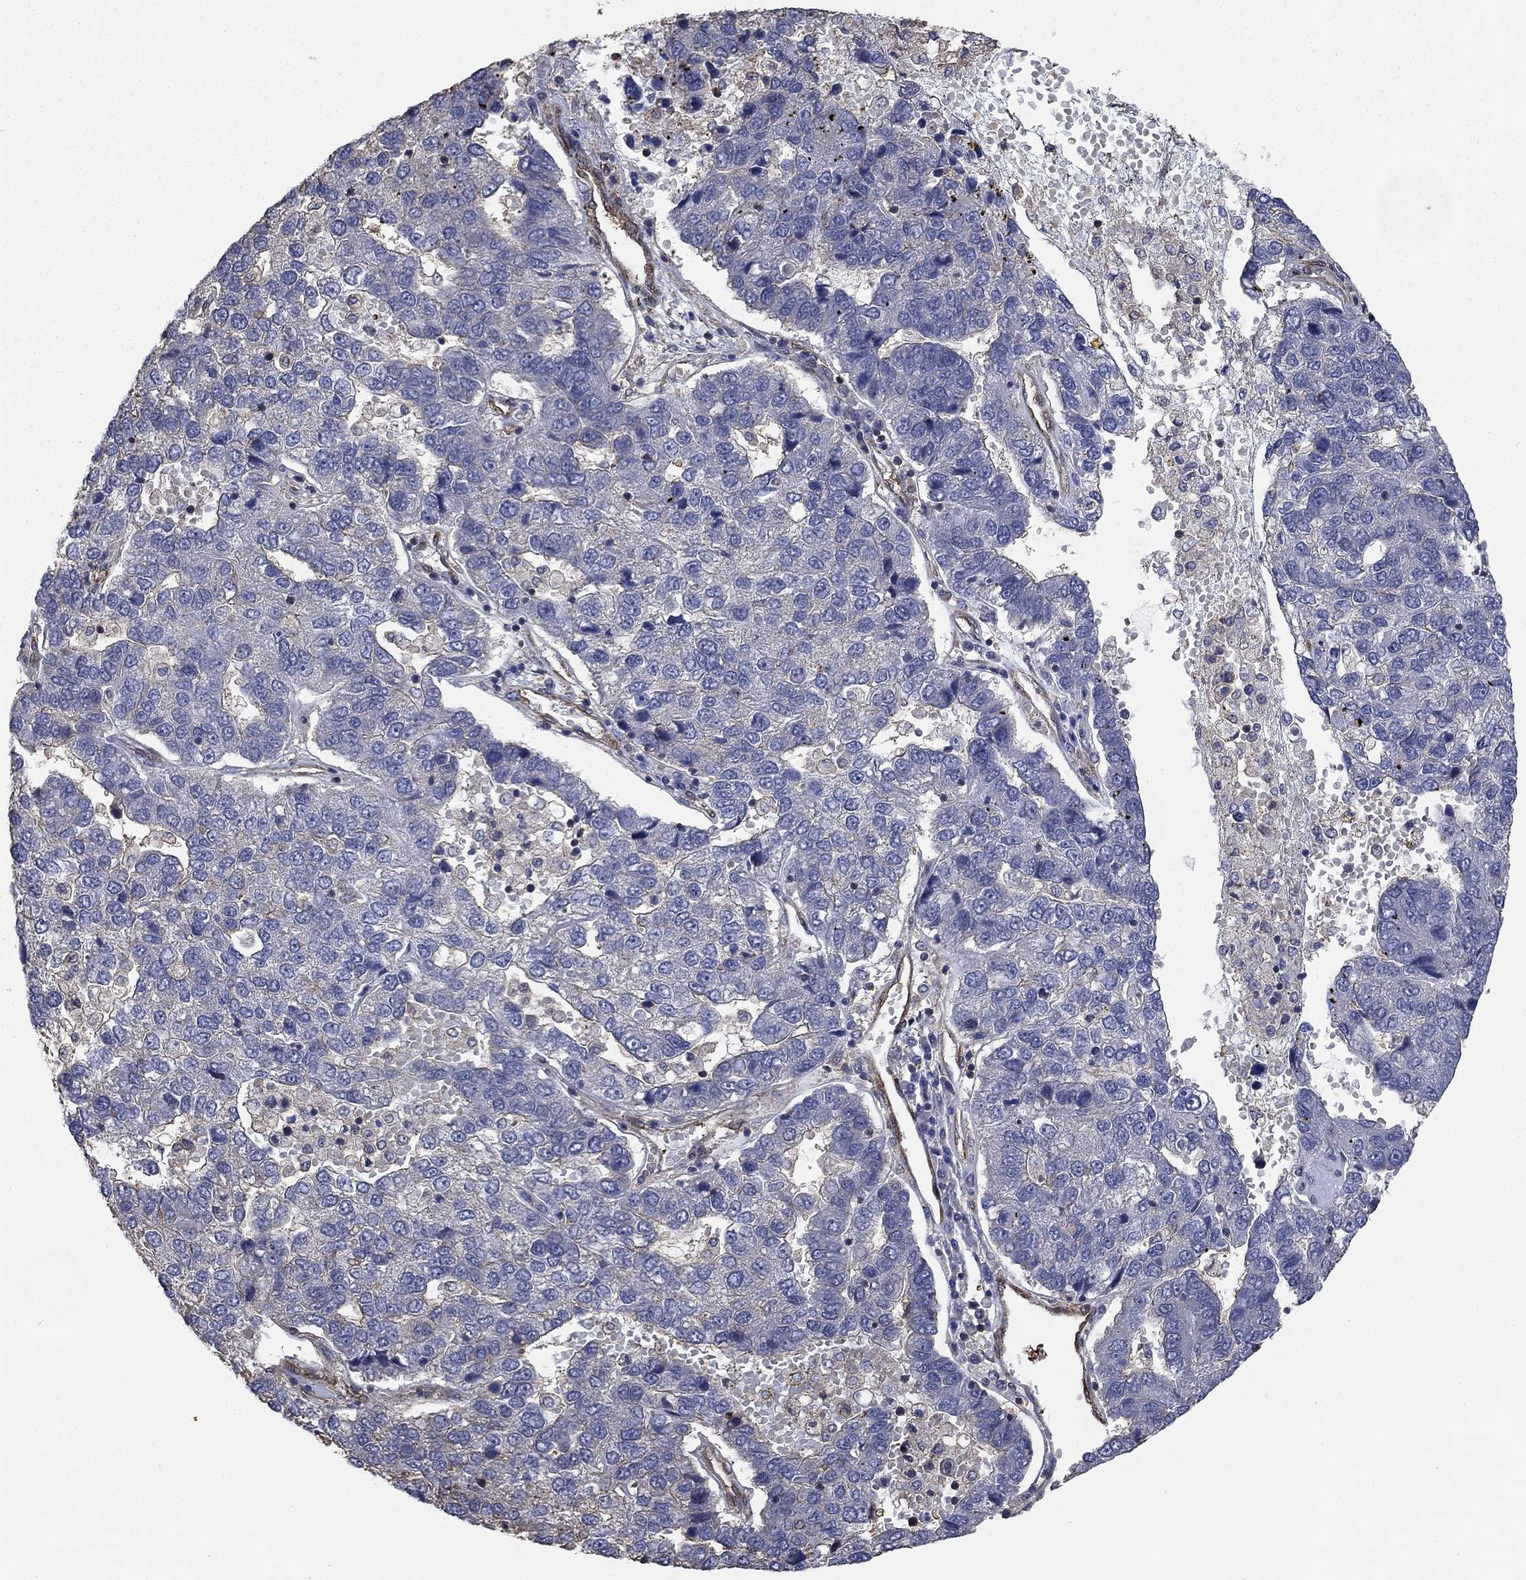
{"staining": {"intensity": "negative", "quantity": "none", "location": "none"}, "tissue": "pancreatic cancer", "cell_type": "Tumor cells", "image_type": "cancer", "snomed": [{"axis": "morphology", "description": "Adenocarcinoma, NOS"}, {"axis": "topography", "description": "Pancreas"}], "caption": "Tumor cells show no significant protein expression in pancreatic cancer (adenocarcinoma).", "gene": "PDE3A", "patient": {"sex": "female", "age": 61}}